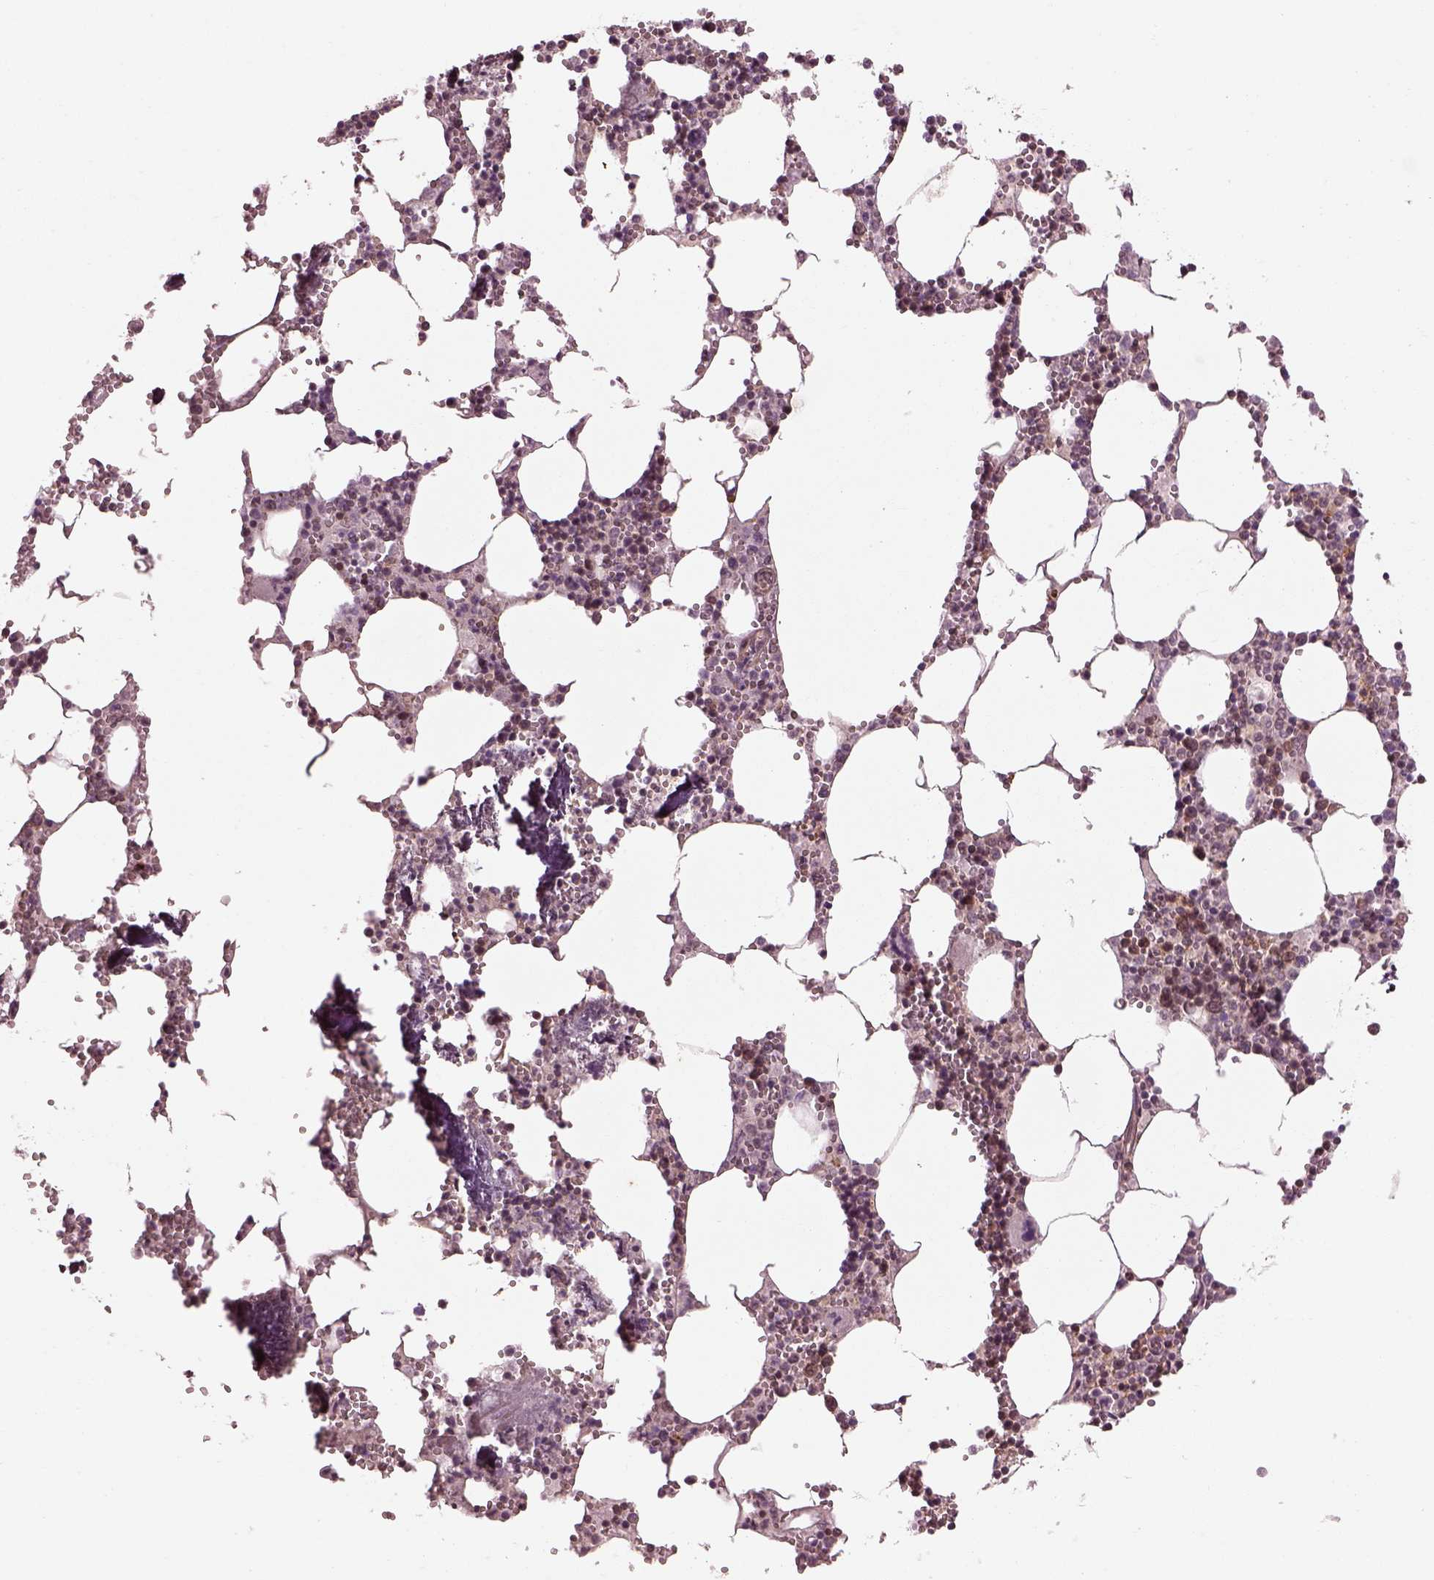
{"staining": {"intensity": "moderate", "quantity": "<25%", "location": "cytoplasmic/membranous"}, "tissue": "bone marrow", "cell_type": "Hematopoietic cells", "image_type": "normal", "snomed": [{"axis": "morphology", "description": "Normal tissue, NOS"}, {"axis": "topography", "description": "Bone marrow"}], "caption": "Protein expression analysis of unremarkable human bone marrow reveals moderate cytoplasmic/membranous positivity in approximately <25% of hematopoietic cells. Using DAB (3,3'-diaminobenzidine) (brown) and hematoxylin (blue) stains, captured at high magnification using brightfield microscopy.", "gene": "LSM14A", "patient": {"sex": "male", "age": 54}}